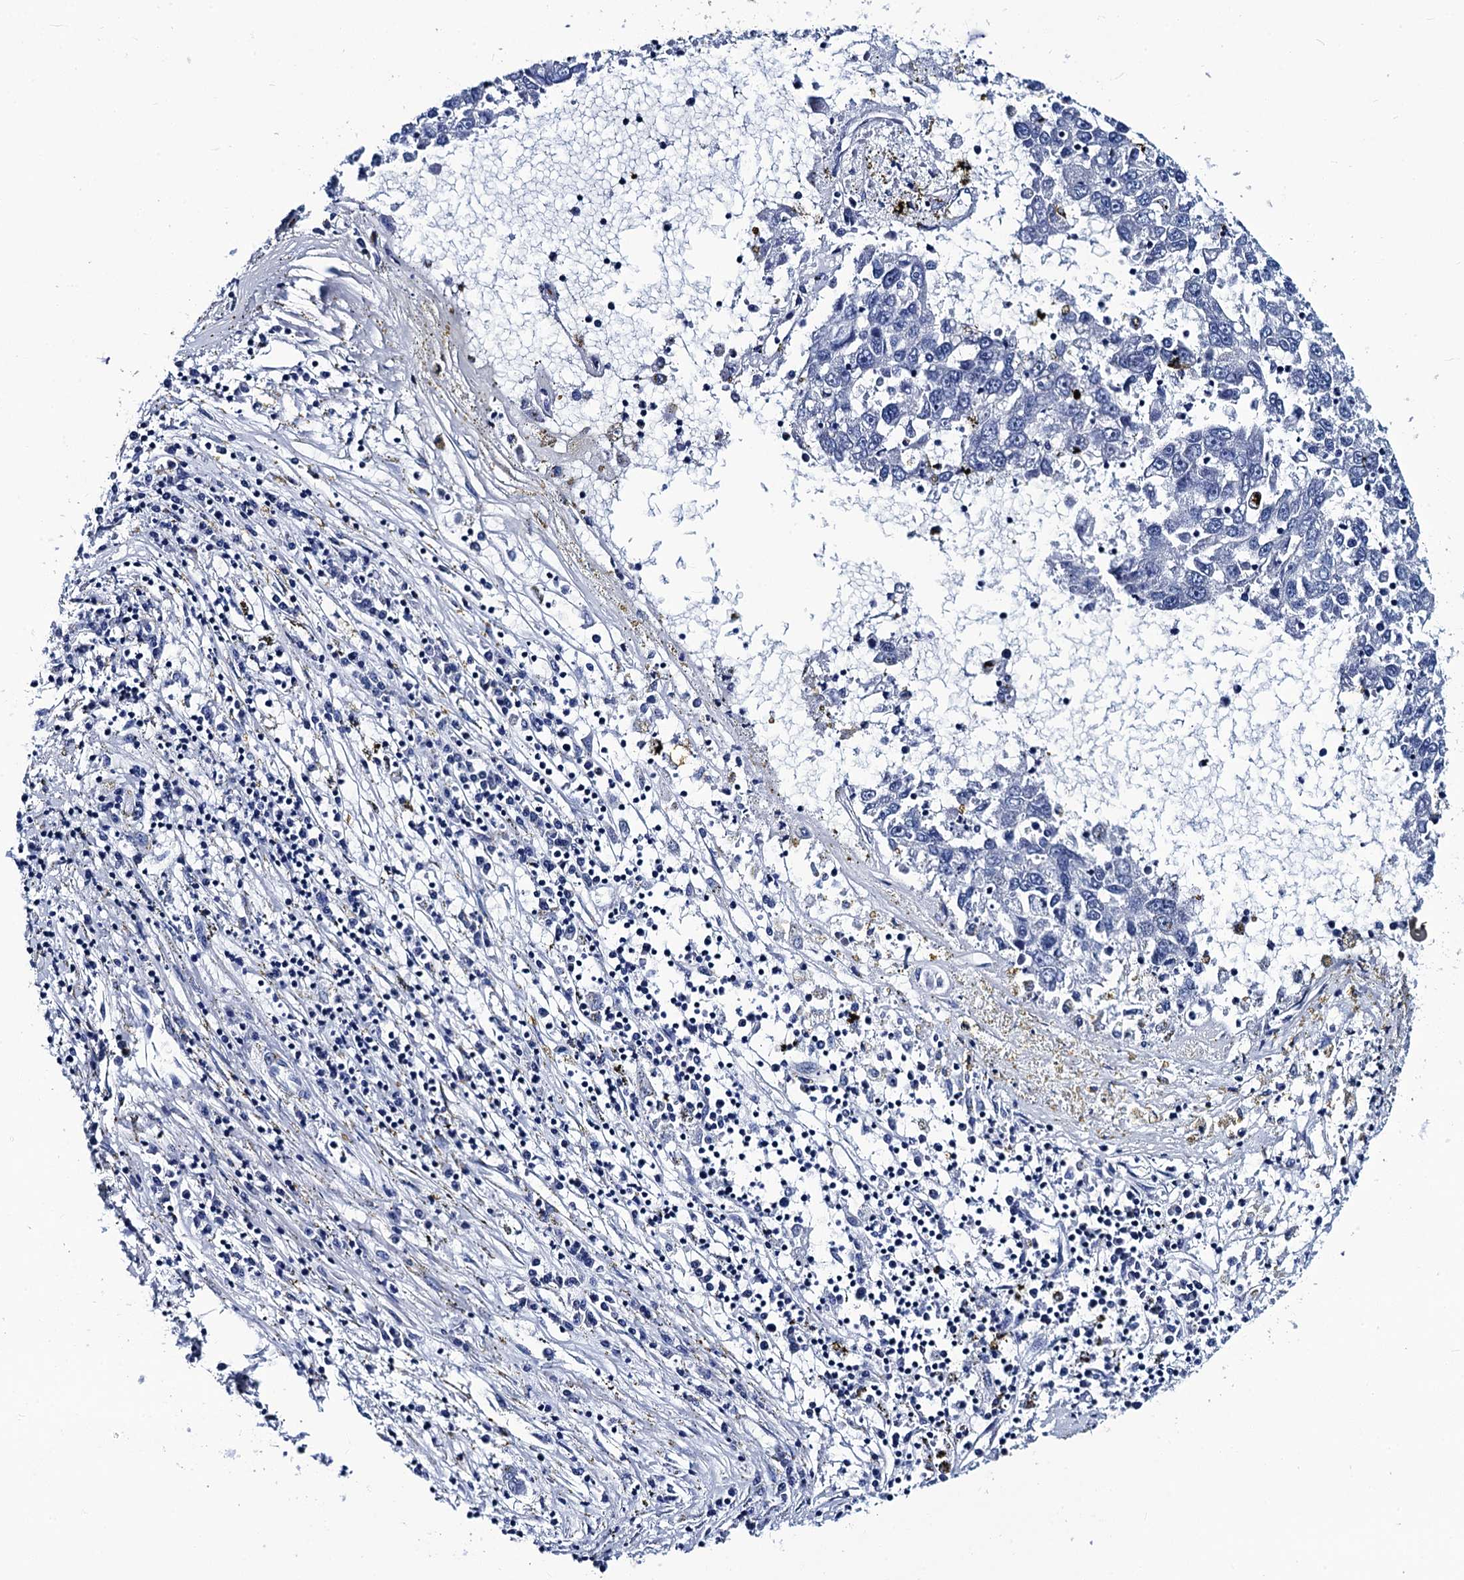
{"staining": {"intensity": "negative", "quantity": "none", "location": "none"}, "tissue": "liver cancer", "cell_type": "Tumor cells", "image_type": "cancer", "snomed": [{"axis": "morphology", "description": "Carcinoma, Hepatocellular, NOS"}, {"axis": "topography", "description": "Liver"}], "caption": "This is an immunohistochemistry histopathology image of liver hepatocellular carcinoma. There is no staining in tumor cells.", "gene": "MYBPC3", "patient": {"sex": "male", "age": 49}}